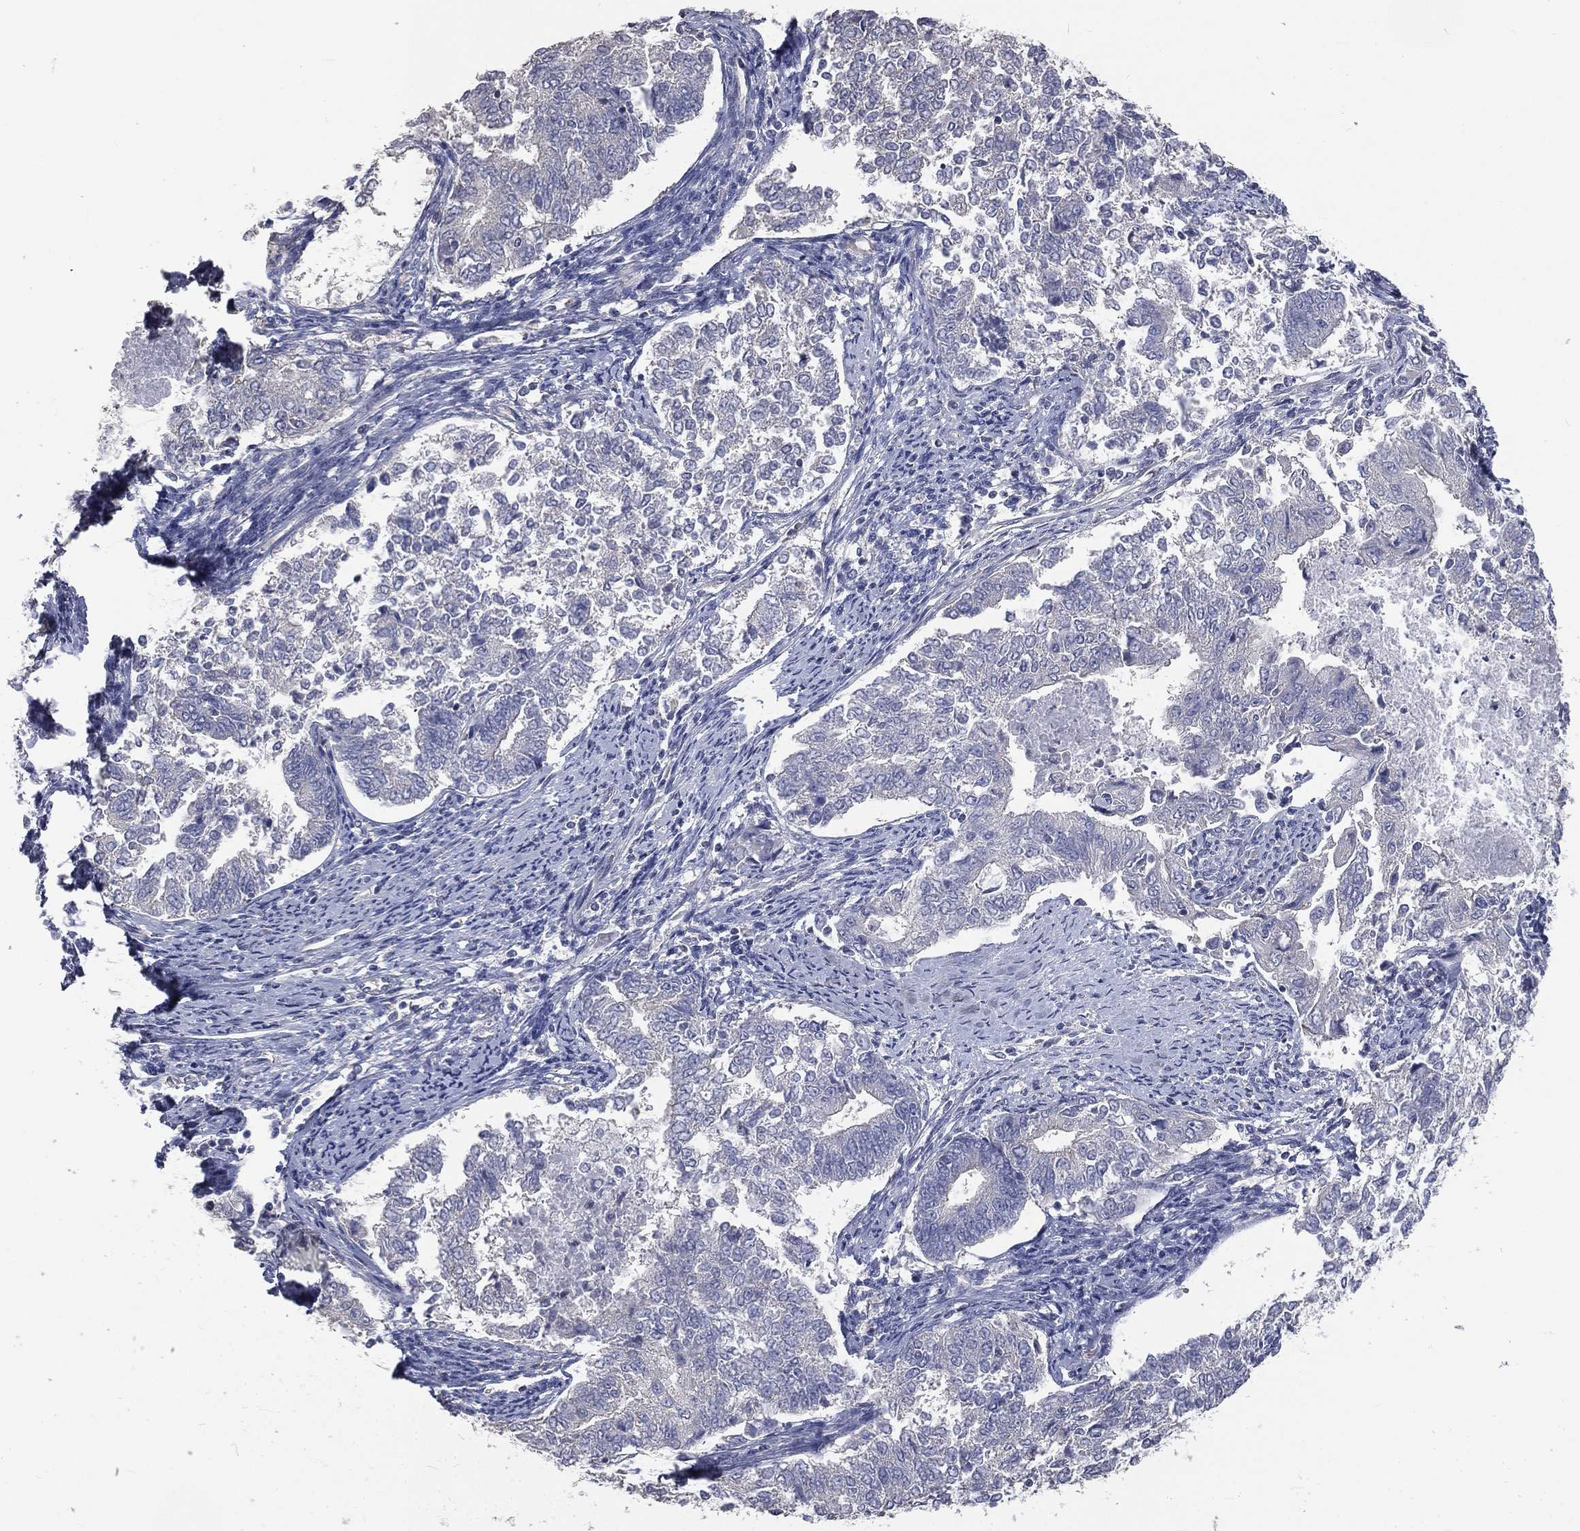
{"staining": {"intensity": "negative", "quantity": "none", "location": "none"}, "tissue": "endometrial cancer", "cell_type": "Tumor cells", "image_type": "cancer", "snomed": [{"axis": "morphology", "description": "Adenocarcinoma, NOS"}, {"axis": "topography", "description": "Endometrium"}], "caption": "Photomicrograph shows no significant protein staining in tumor cells of endometrial cancer (adenocarcinoma).", "gene": "CROCC", "patient": {"sex": "female", "age": 65}}